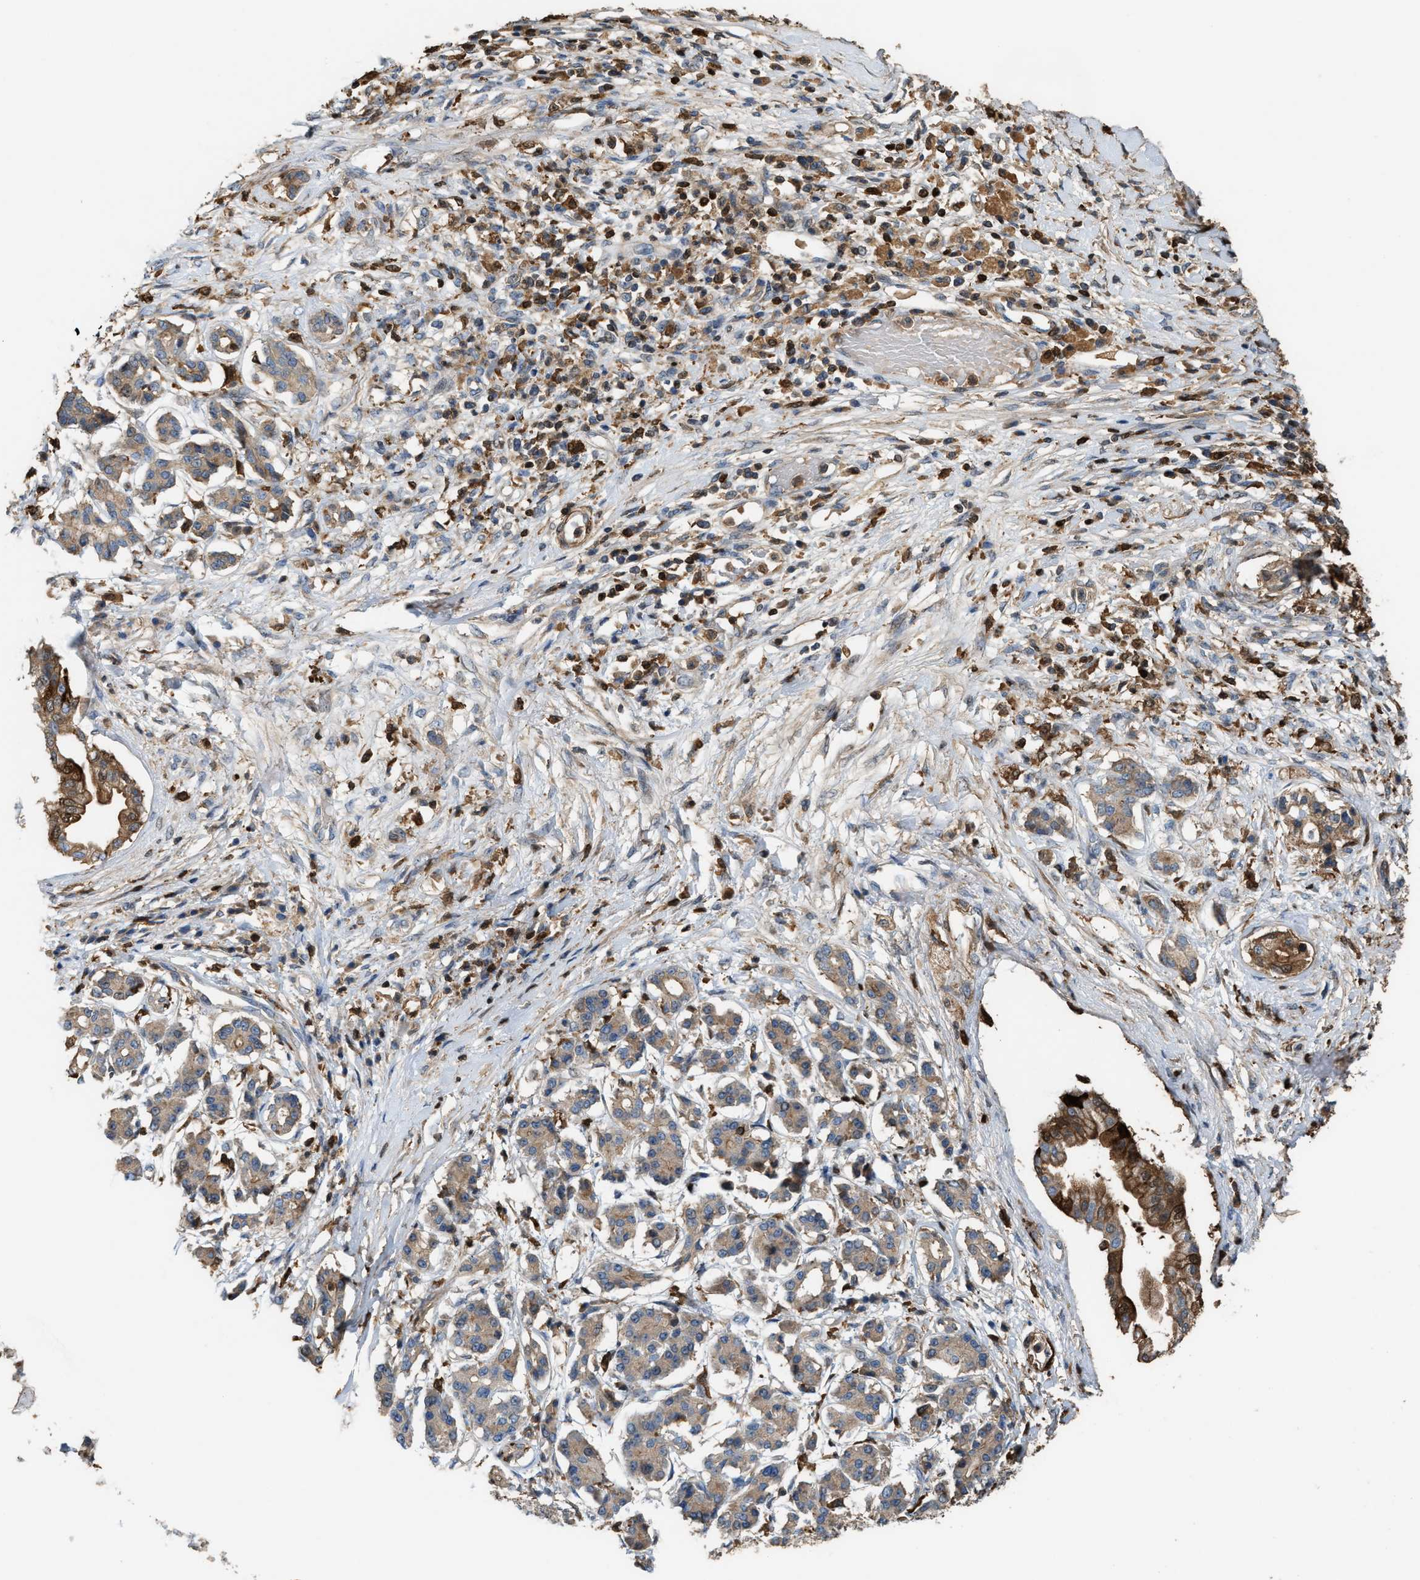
{"staining": {"intensity": "weak", "quantity": ">75%", "location": "cytoplasmic/membranous"}, "tissue": "pancreatic cancer", "cell_type": "Tumor cells", "image_type": "cancer", "snomed": [{"axis": "morphology", "description": "Adenocarcinoma, NOS"}, {"axis": "topography", "description": "Pancreas"}], "caption": "Human pancreatic adenocarcinoma stained for a protein (brown) exhibits weak cytoplasmic/membranous positive expression in approximately >75% of tumor cells.", "gene": "SERPINB5", "patient": {"sex": "female", "age": 56}}